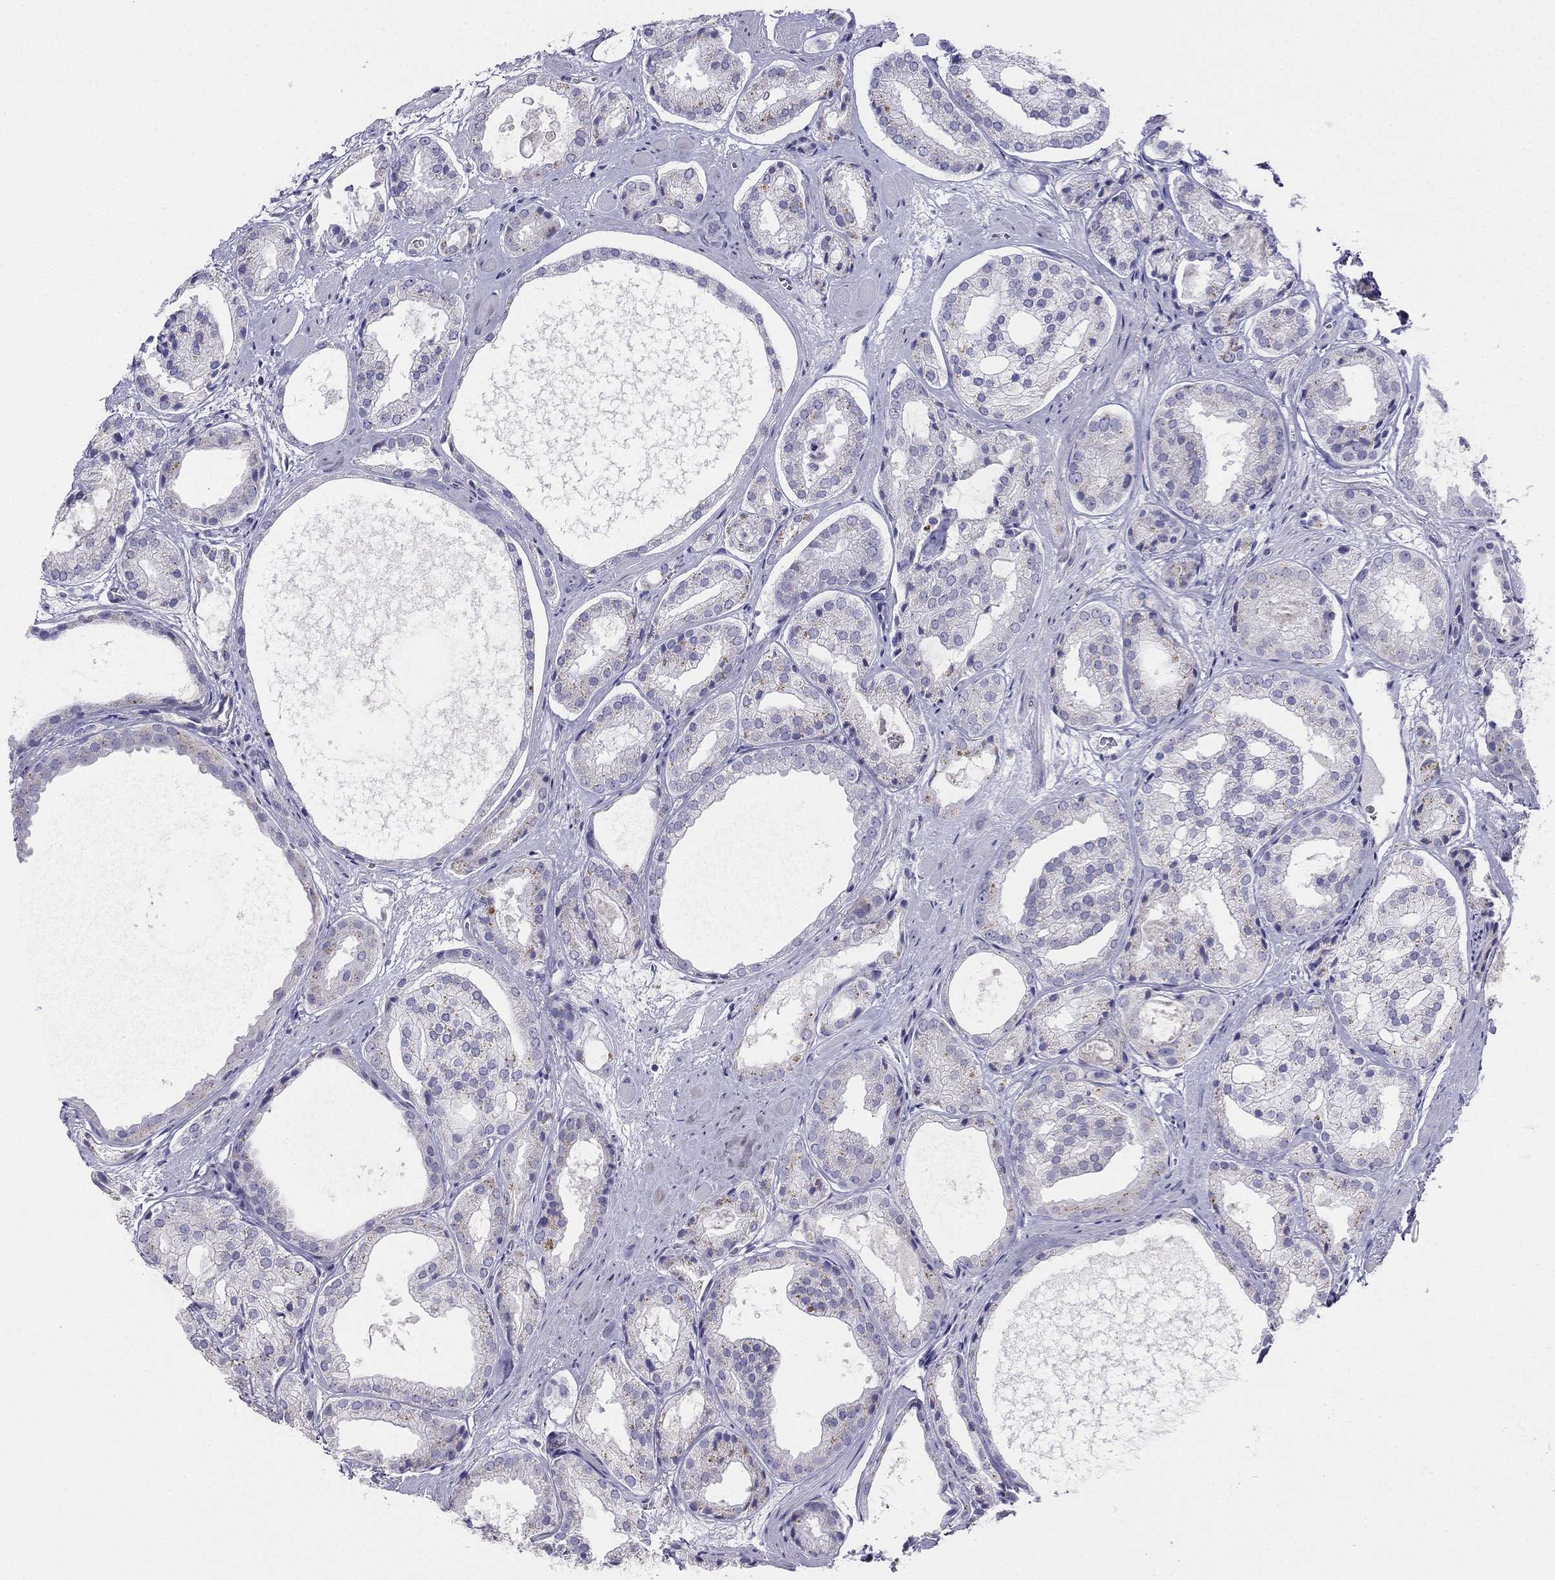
{"staining": {"intensity": "negative", "quantity": "none", "location": "none"}, "tissue": "prostate cancer", "cell_type": "Tumor cells", "image_type": "cancer", "snomed": [{"axis": "morphology", "description": "Adenocarcinoma, Low grade"}, {"axis": "topography", "description": "Prostate"}], "caption": "Photomicrograph shows no significant protein staining in tumor cells of prostate cancer.", "gene": "ALOXE3", "patient": {"sex": "male", "age": 69}}